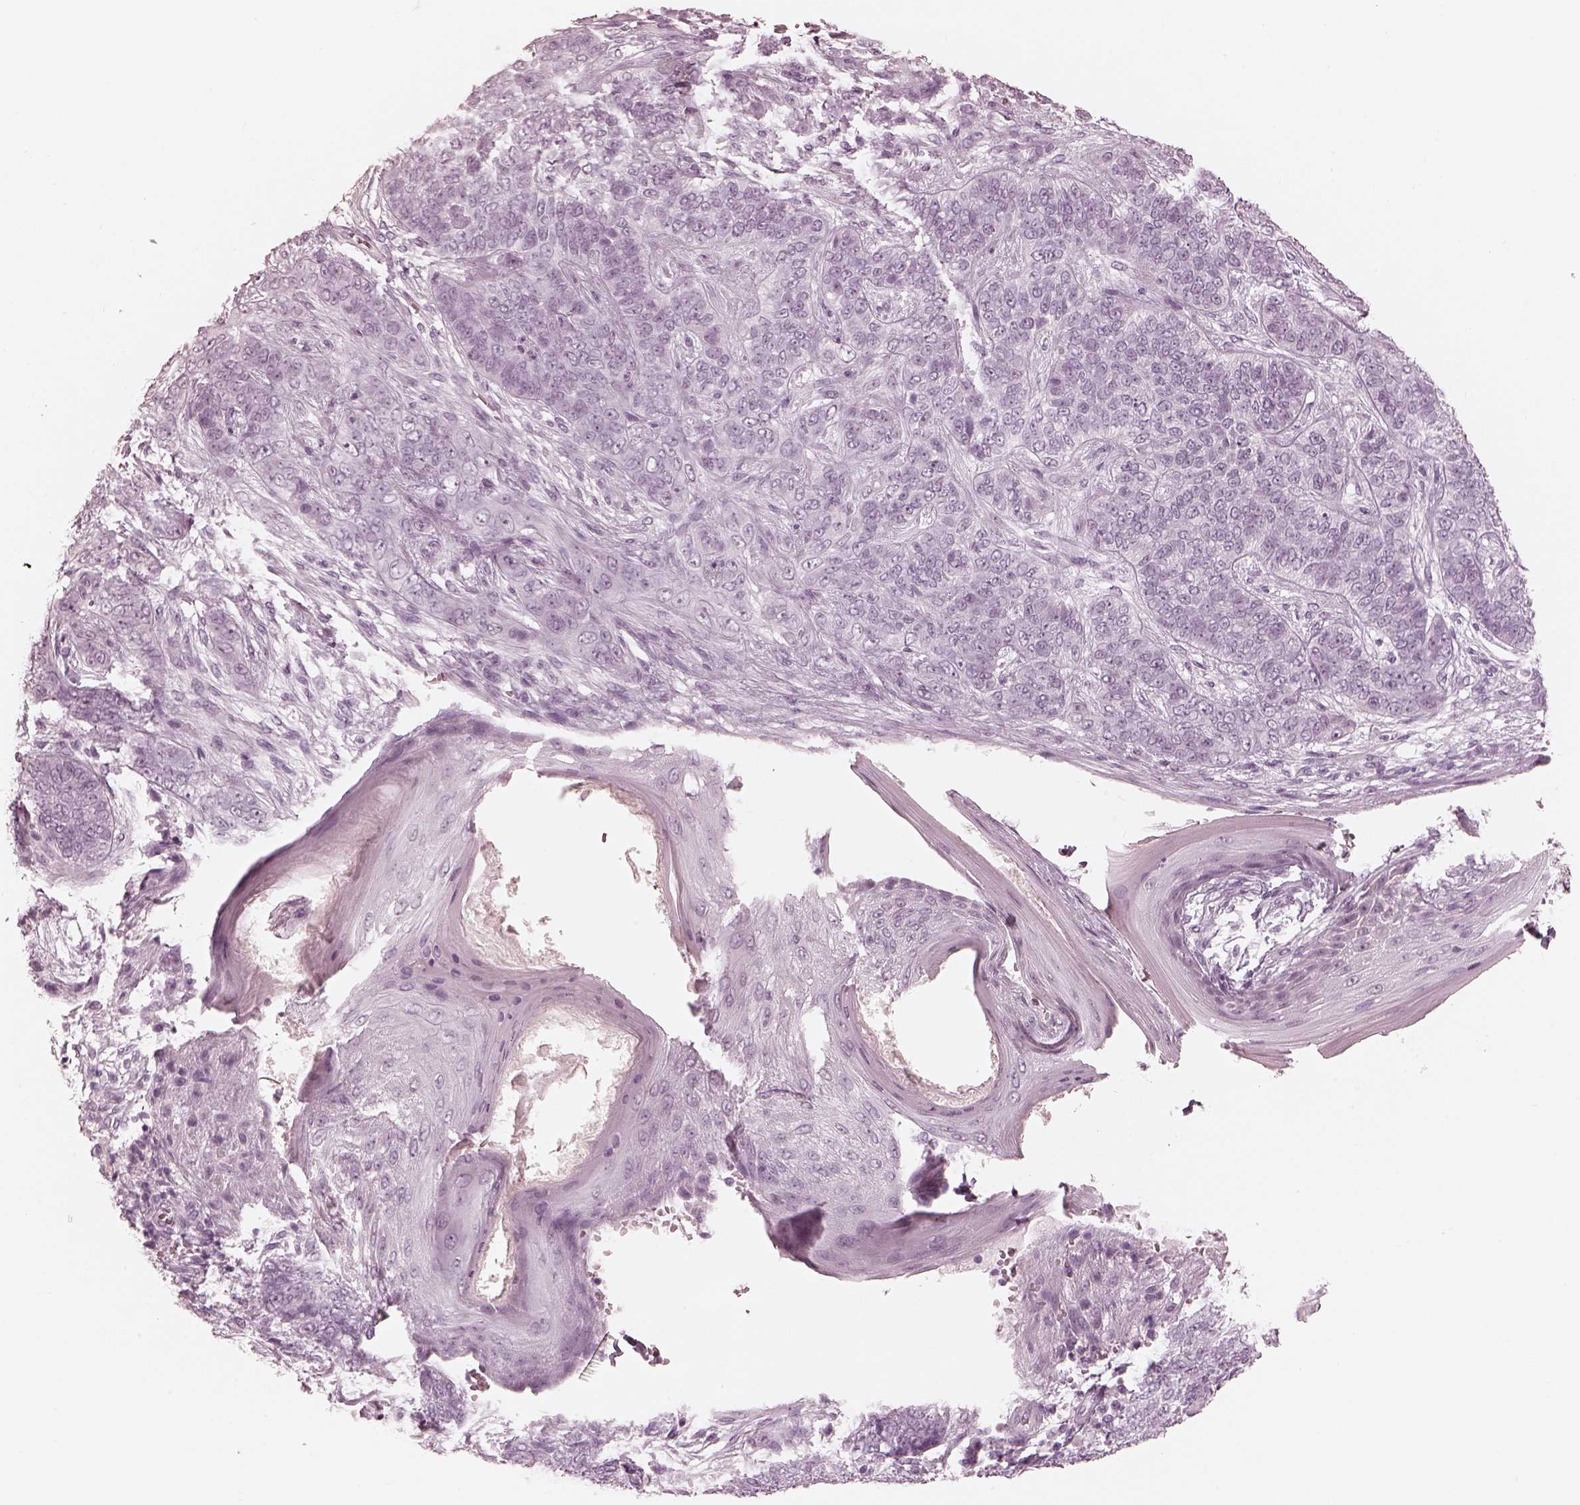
{"staining": {"intensity": "negative", "quantity": "none", "location": "none"}, "tissue": "skin cancer", "cell_type": "Tumor cells", "image_type": "cancer", "snomed": [{"axis": "morphology", "description": "Basal cell carcinoma"}, {"axis": "topography", "description": "Skin"}], "caption": "Tumor cells are negative for brown protein staining in skin cancer (basal cell carcinoma).", "gene": "CALR3", "patient": {"sex": "female", "age": 69}}